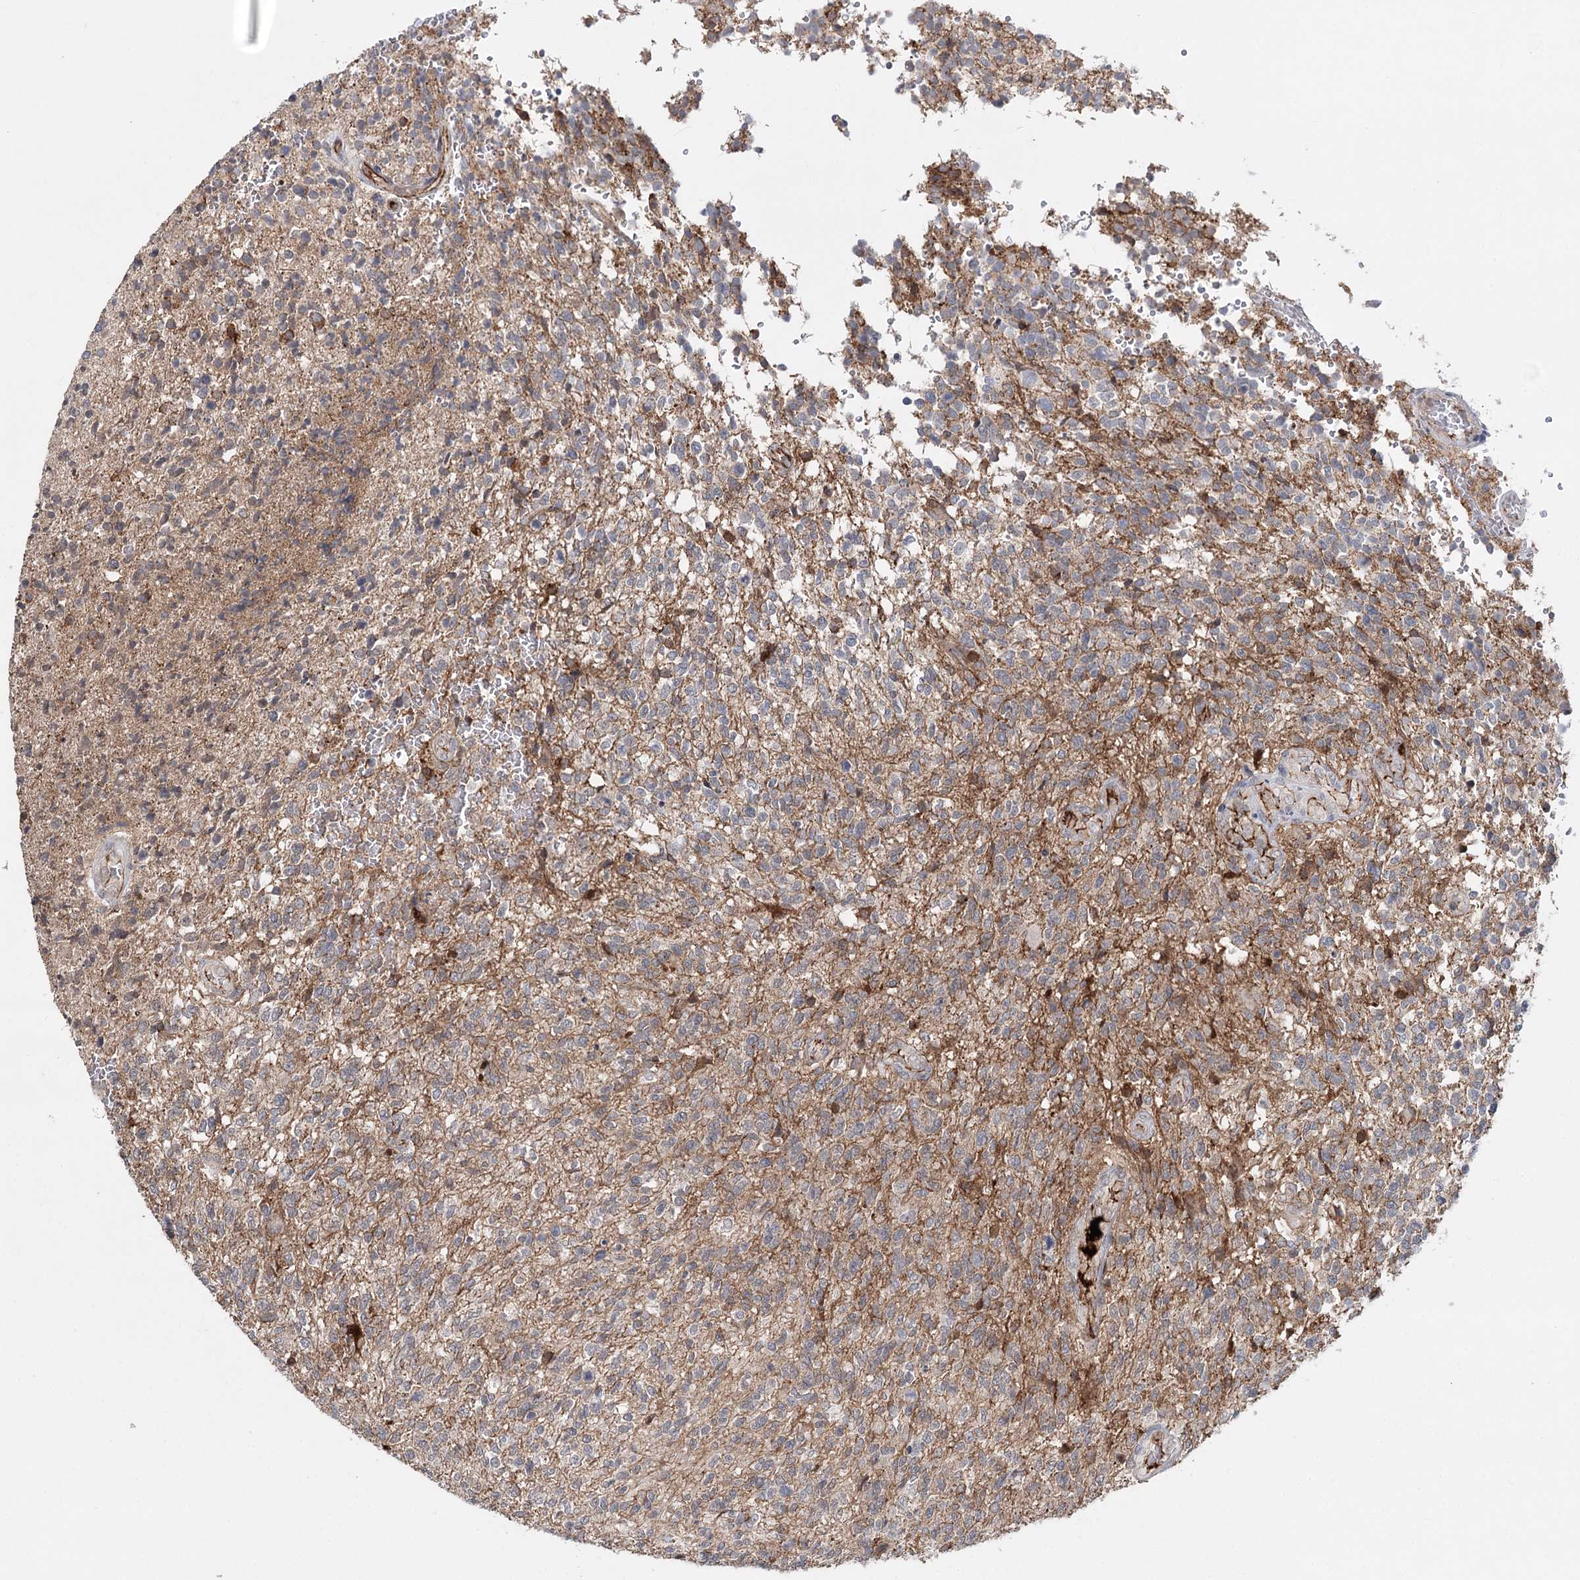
{"staining": {"intensity": "weak", "quantity": "<25%", "location": "cytoplasmic/membranous"}, "tissue": "glioma", "cell_type": "Tumor cells", "image_type": "cancer", "snomed": [{"axis": "morphology", "description": "Glioma, malignant, High grade"}, {"axis": "topography", "description": "Brain"}], "caption": "Image shows no protein staining in tumor cells of malignant high-grade glioma tissue.", "gene": "PKP4", "patient": {"sex": "male", "age": 56}}